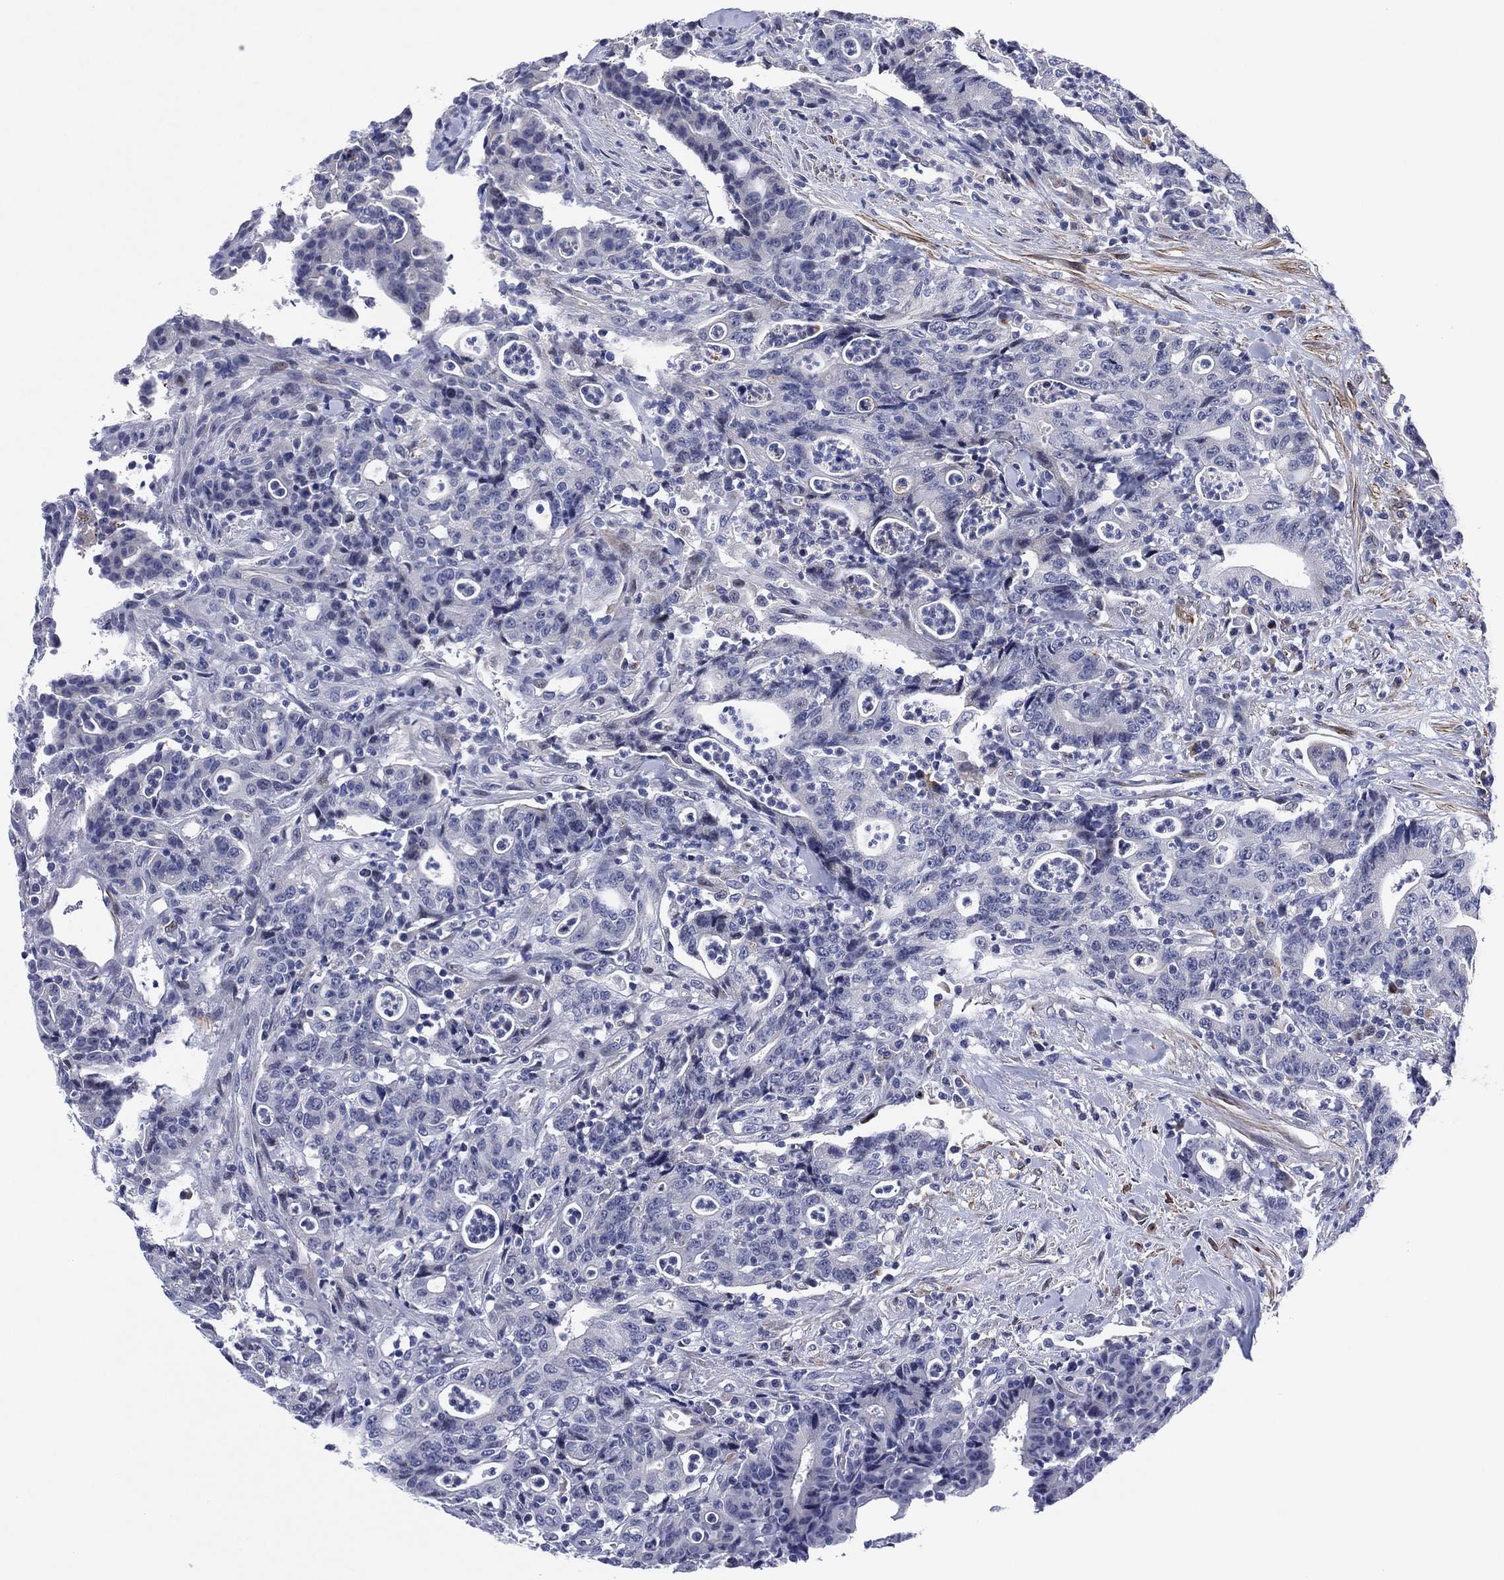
{"staining": {"intensity": "negative", "quantity": "none", "location": "none"}, "tissue": "colorectal cancer", "cell_type": "Tumor cells", "image_type": "cancer", "snomed": [{"axis": "morphology", "description": "Adenocarcinoma, NOS"}, {"axis": "topography", "description": "Colon"}], "caption": "There is no significant staining in tumor cells of colorectal cancer.", "gene": "CLIP3", "patient": {"sex": "male", "age": 70}}